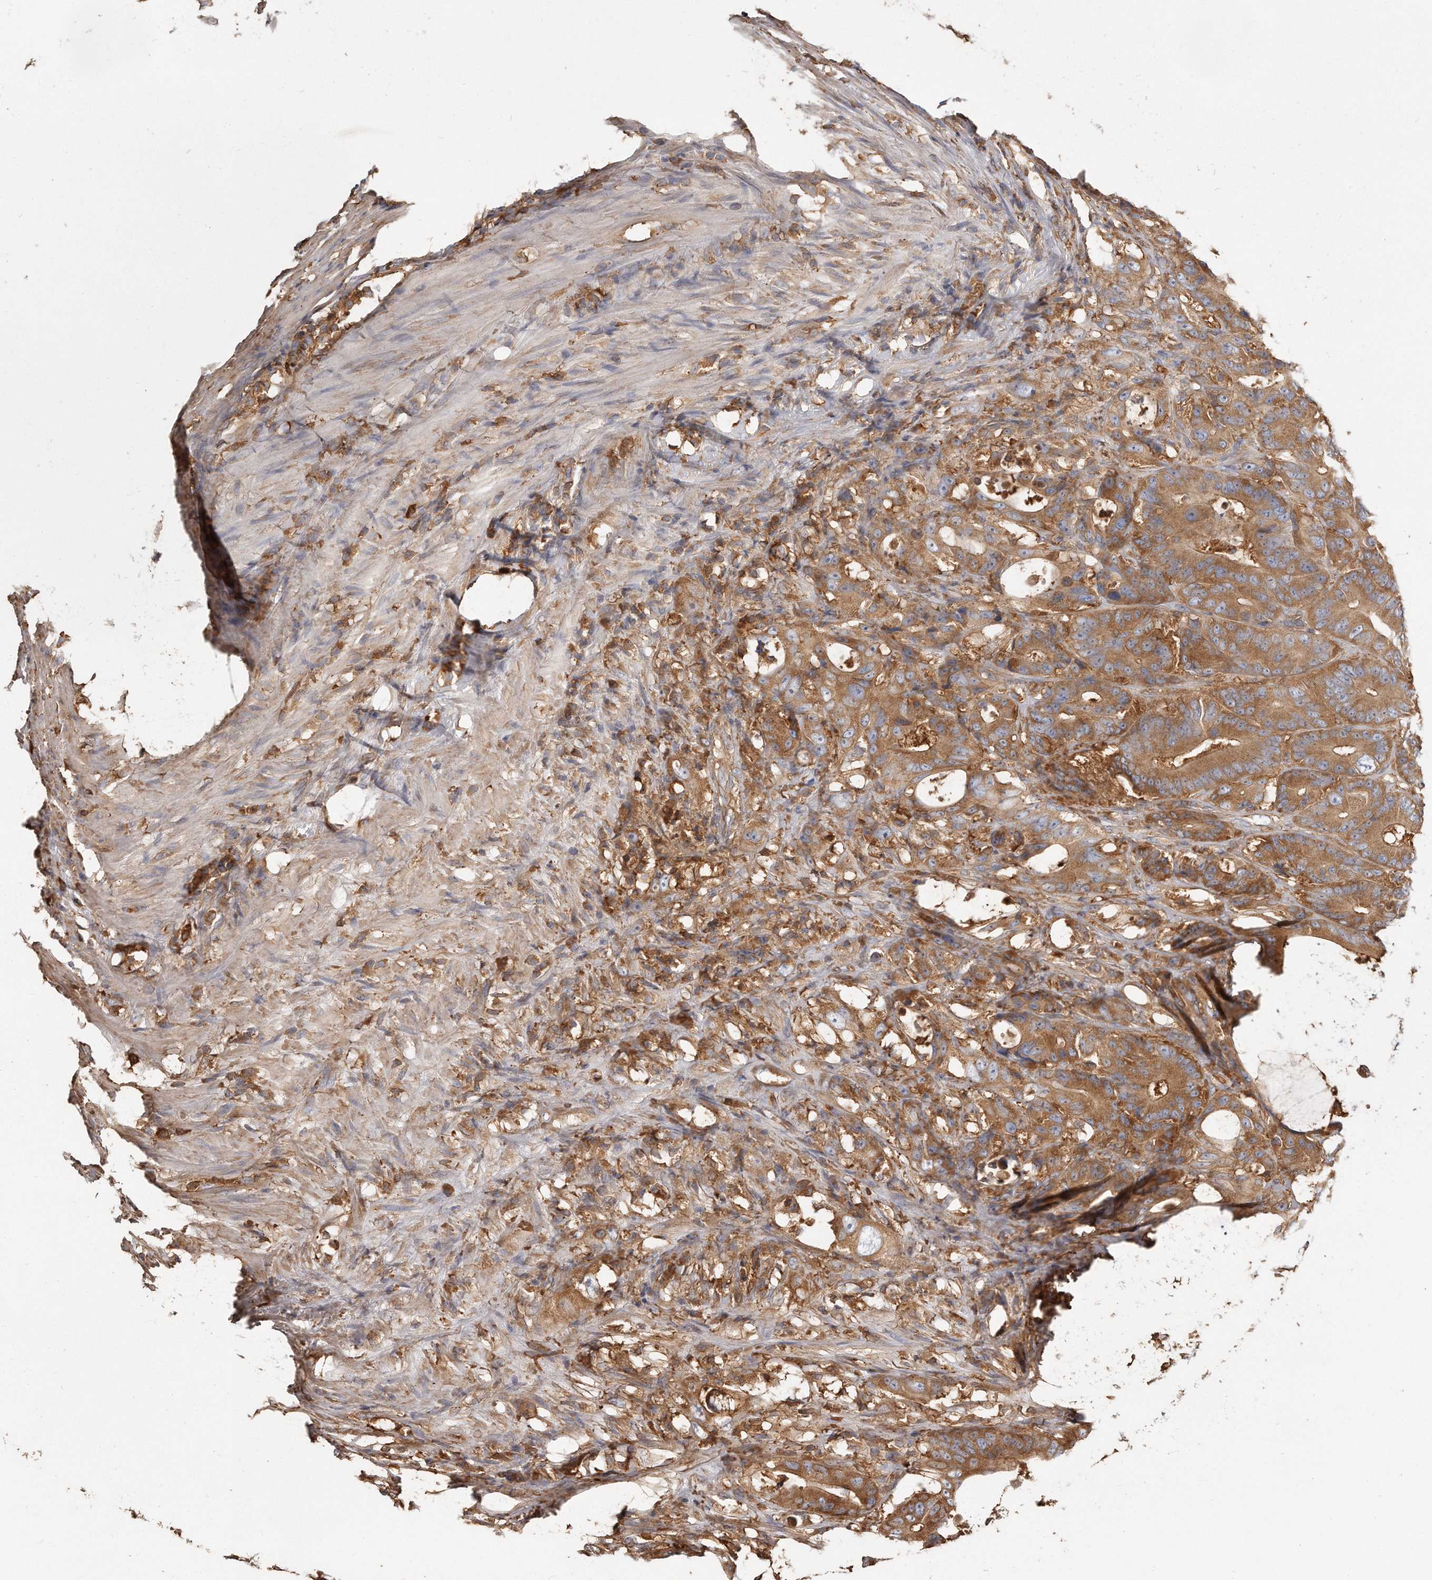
{"staining": {"intensity": "strong", "quantity": ">75%", "location": "cytoplasmic/membranous"}, "tissue": "colorectal cancer", "cell_type": "Tumor cells", "image_type": "cancer", "snomed": [{"axis": "morphology", "description": "Adenocarcinoma, NOS"}, {"axis": "topography", "description": "Colon"}], "caption": "Strong cytoplasmic/membranous protein staining is present in approximately >75% of tumor cells in colorectal adenocarcinoma.", "gene": "CAP1", "patient": {"sex": "male", "age": 83}}